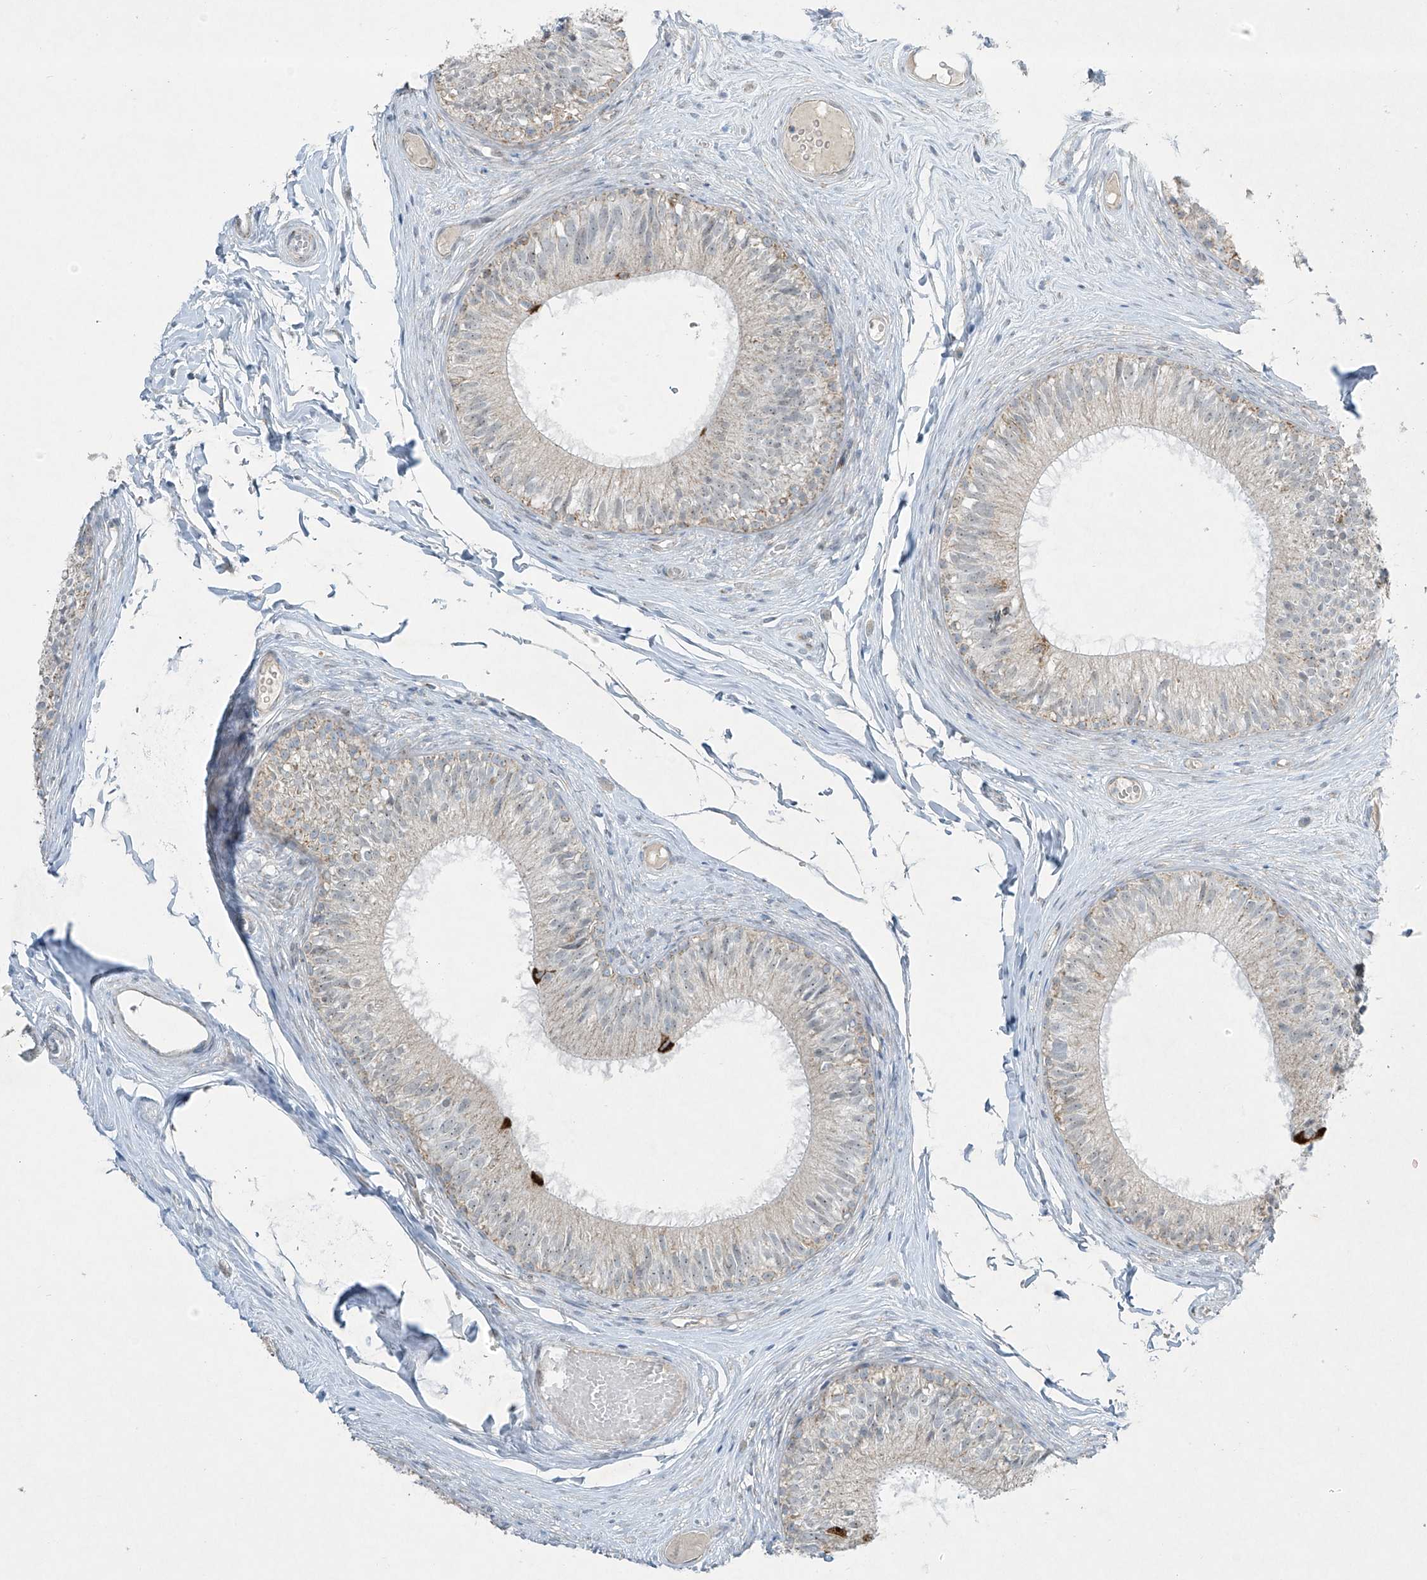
{"staining": {"intensity": "negative", "quantity": "none", "location": "none"}, "tissue": "epididymis", "cell_type": "Glandular cells", "image_type": "normal", "snomed": [{"axis": "morphology", "description": "Normal tissue, NOS"}, {"axis": "morphology", "description": "Seminoma in situ"}, {"axis": "topography", "description": "Testis"}, {"axis": "topography", "description": "Epididymis"}], "caption": "This is an immunohistochemistry (IHC) image of normal human epididymis. There is no expression in glandular cells.", "gene": "SMDT1", "patient": {"sex": "male", "age": 28}}